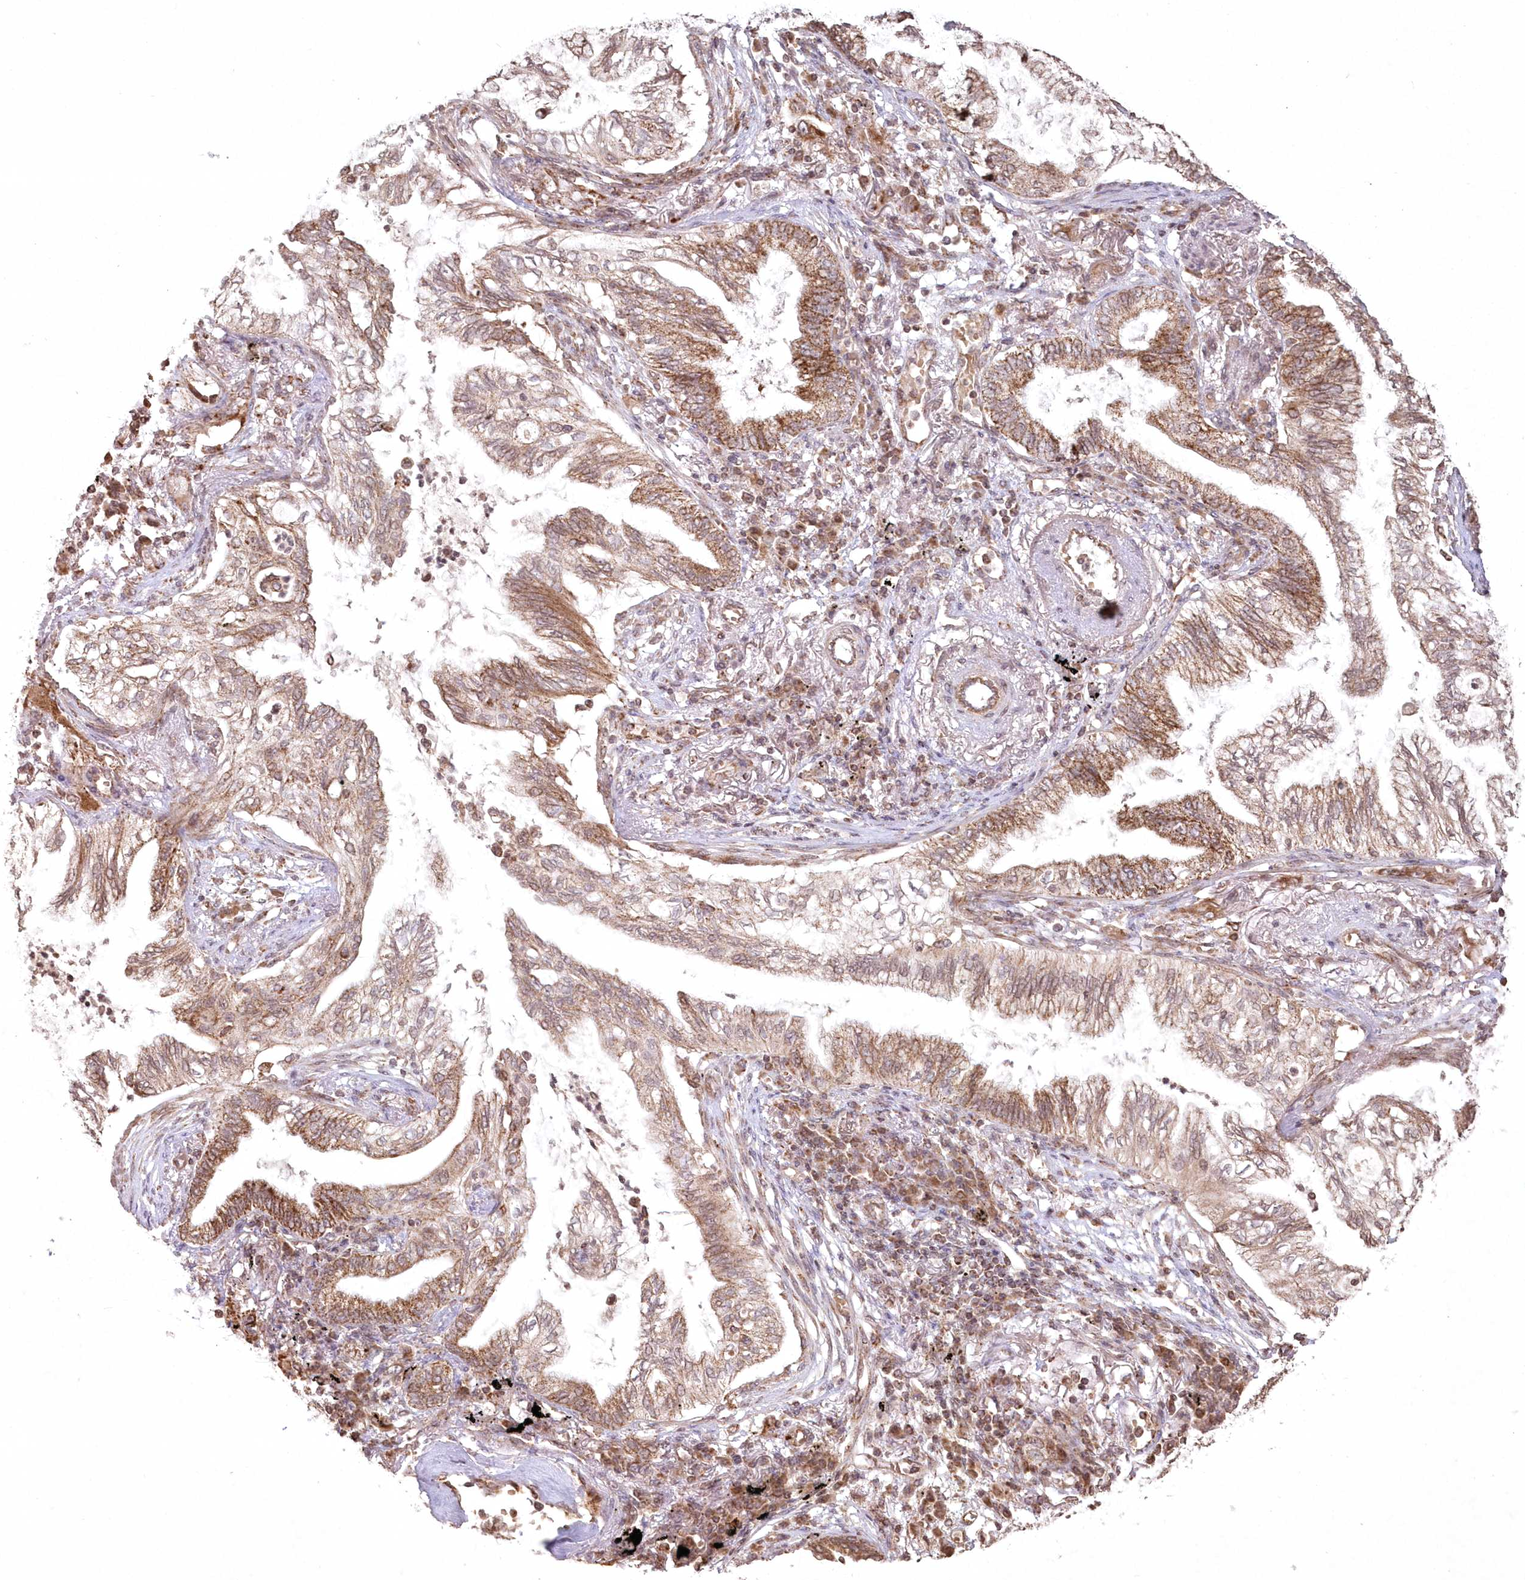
{"staining": {"intensity": "moderate", "quantity": ">75%", "location": "cytoplasmic/membranous"}, "tissue": "lung cancer", "cell_type": "Tumor cells", "image_type": "cancer", "snomed": [{"axis": "morphology", "description": "Normal tissue, NOS"}, {"axis": "morphology", "description": "Adenocarcinoma, NOS"}, {"axis": "topography", "description": "Bronchus"}, {"axis": "topography", "description": "Lung"}], "caption": "Tumor cells exhibit medium levels of moderate cytoplasmic/membranous positivity in about >75% of cells in human lung cancer.", "gene": "LRPPRC", "patient": {"sex": "female", "age": 70}}